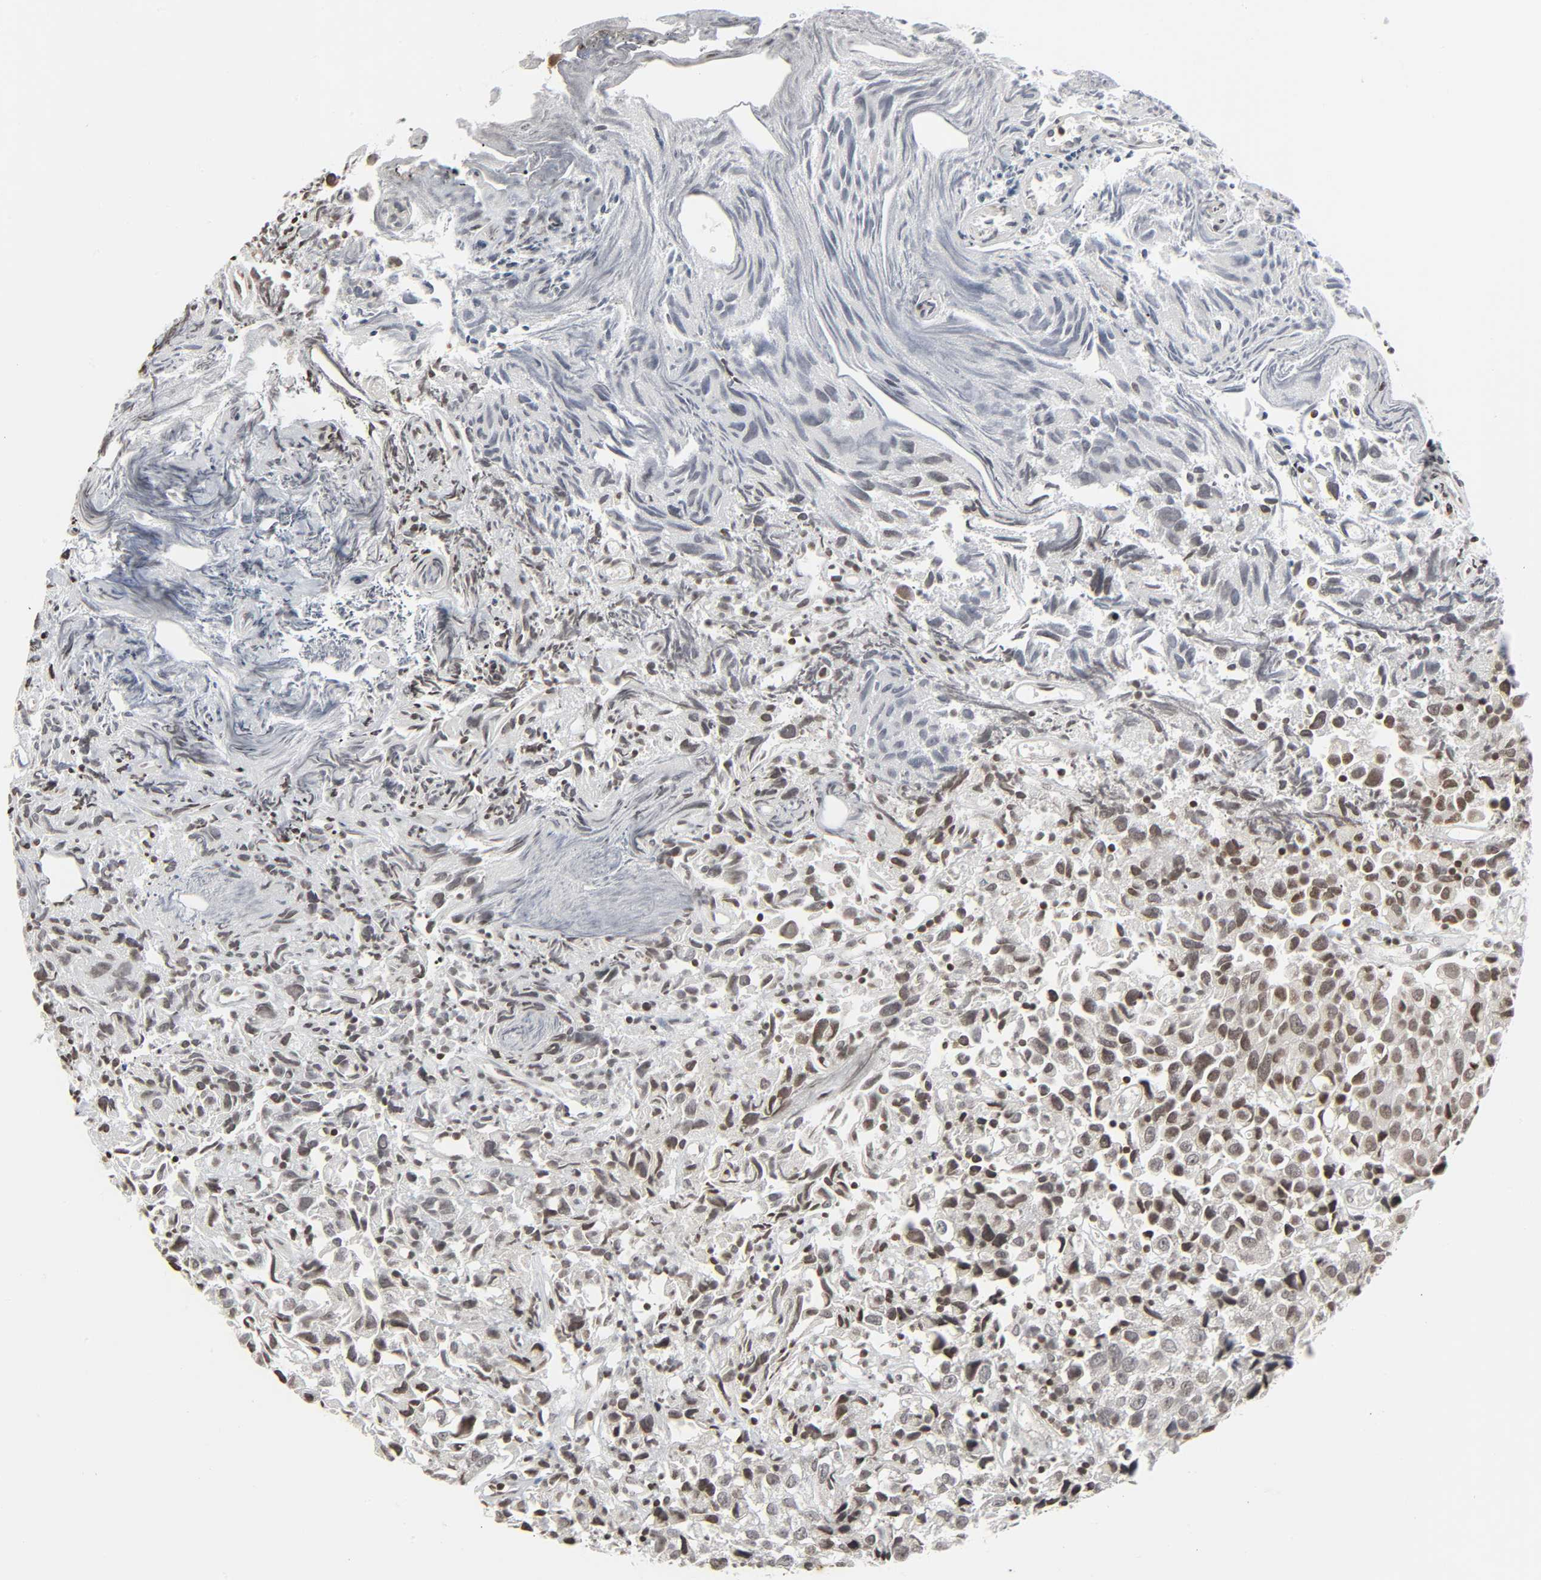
{"staining": {"intensity": "moderate", "quantity": ">75%", "location": "nuclear"}, "tissue": "urothelial cancer", "cell_type": "Tumor cells", "image_type": "cancer", "snomed": [{"axis": "morphology", "description": "Urothelial carcinoma, High grade"}, {"axis": "topography", "description": "Urinary bladder"}], "caption": "Protein analysis of urothelial cancer tissue reveals moderate nuclear expression in approximately >75% of tumor cells.", "gene": "ELAVL1", "patient": {"sex": "female", "age": 75}}